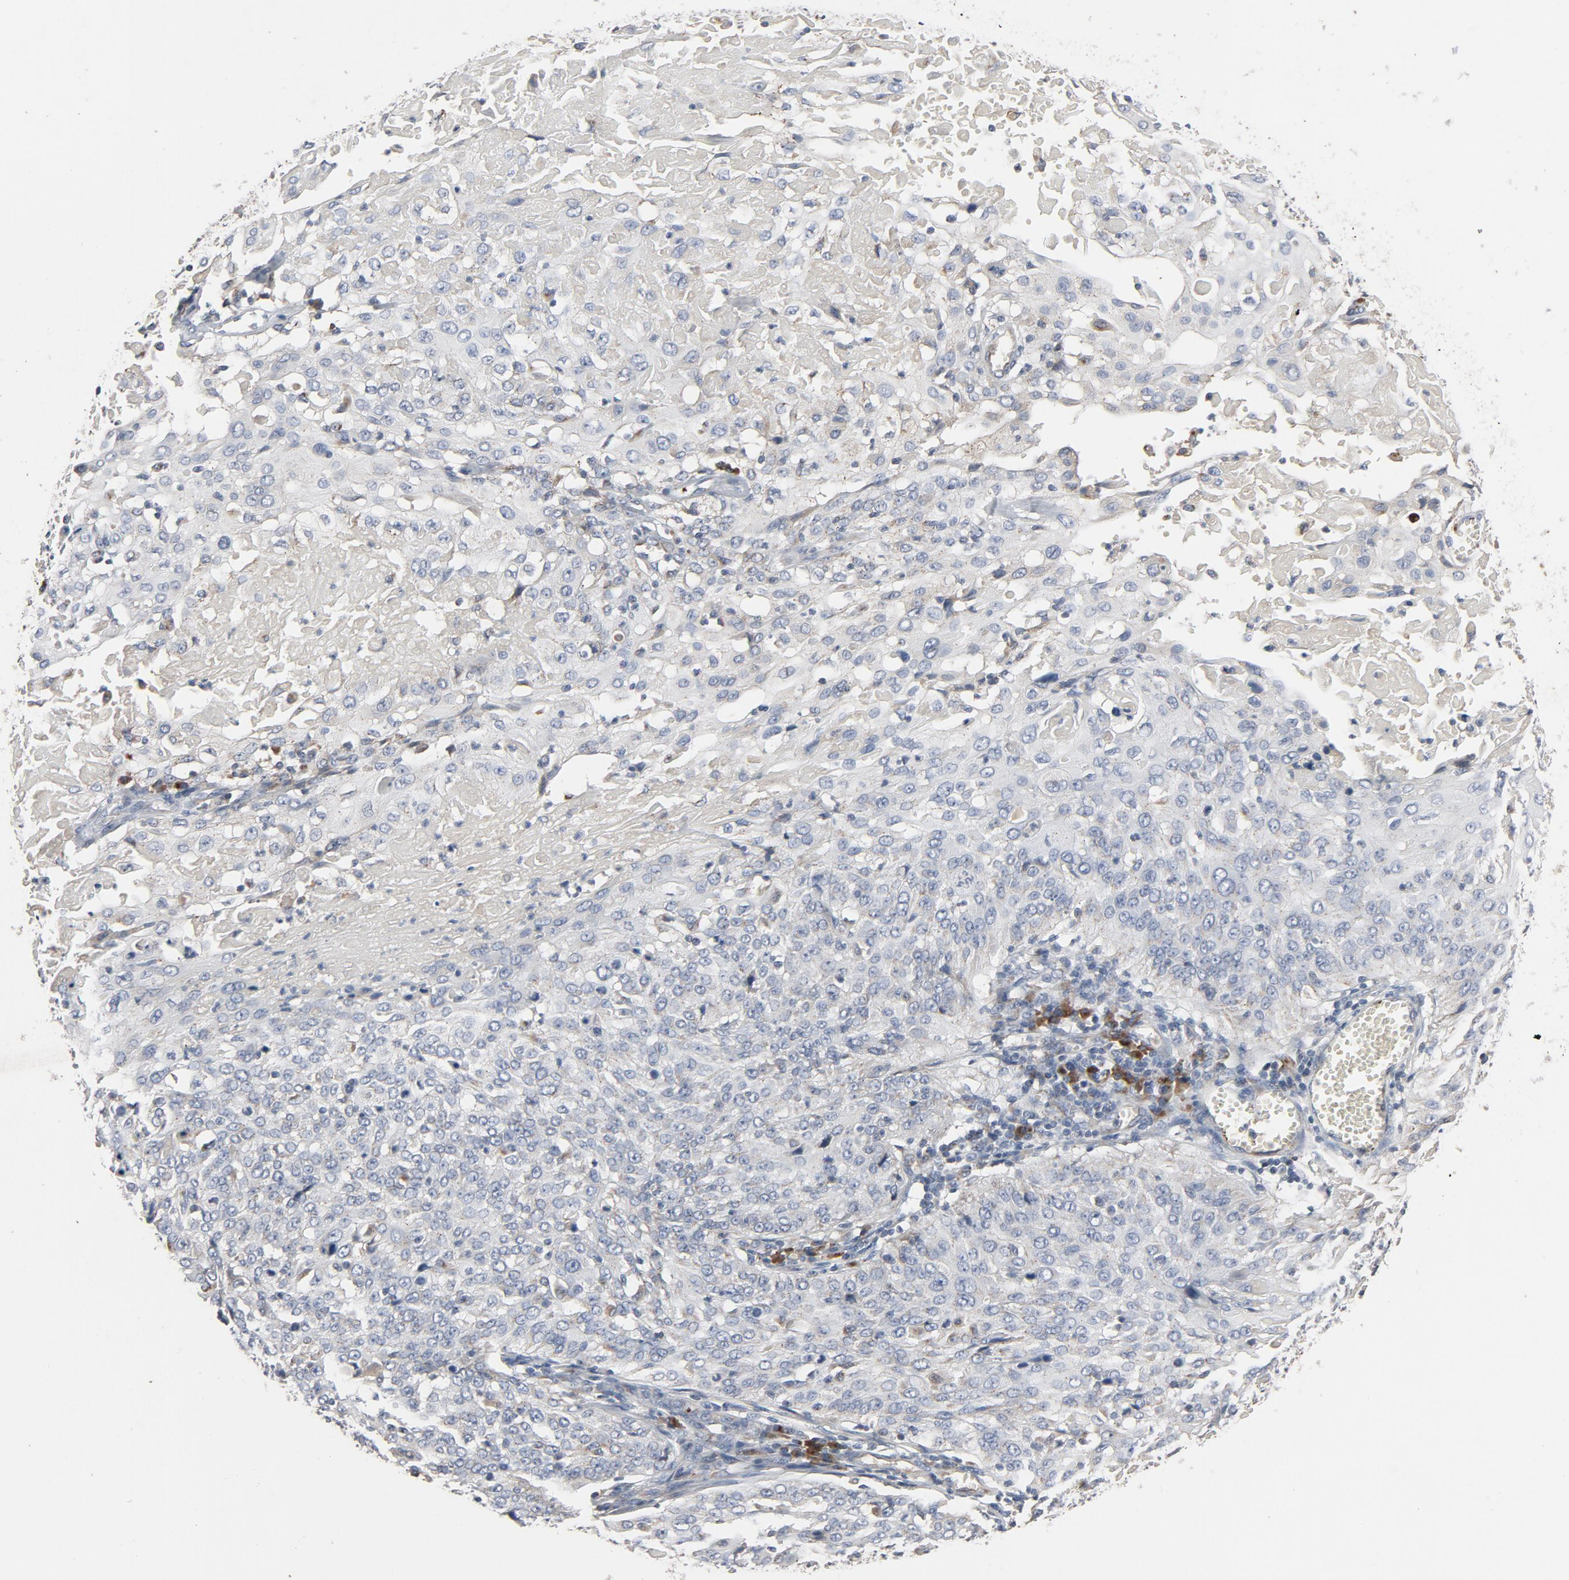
{"staining": {"intensity": "negative", "quantity": "none", "location": "none"}, "tissue": "cervical cancer", "cell_type": "Tumor cells", "image_type": "cancer", "snomed": [{"axis": "morphology", "description": "Squamous cell carcinoma, NOS"}, {"axis": "topography", "description": "Cervix"}], "caption": "This is a micrograph of IHC staining of cervical squamous cell carcinoma, which shows no positivity in tumor cells.", "gene": "LMAN2", "patient": {"sex": "female", "age": 54}}